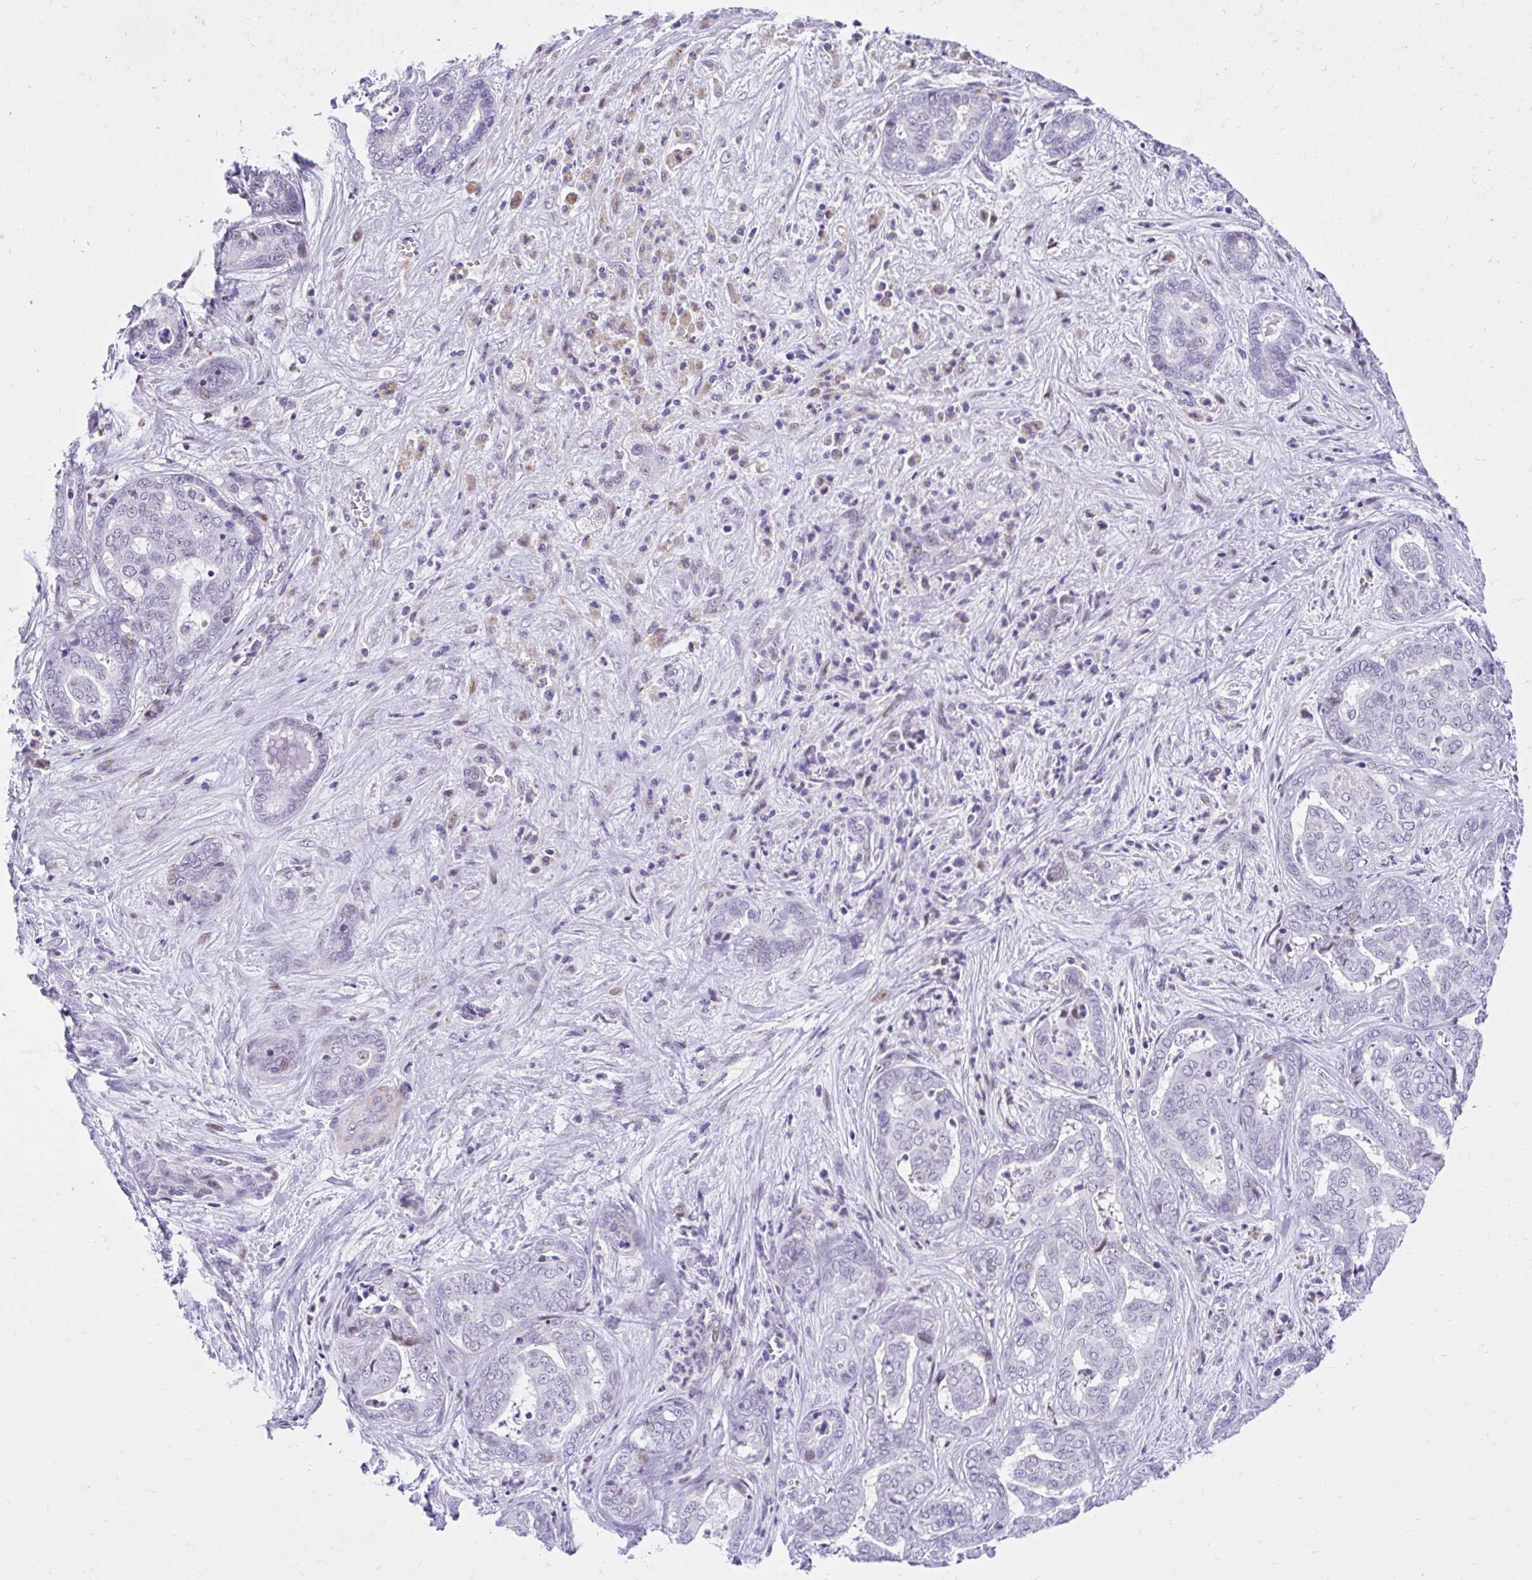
{"staining": {"intensity": "weak", "quantity": "<25%", "location": "nuclear"}, "tissue": "liver cancer", "cell_type": "Tumor cells", "image_type": "cancer", "snomed": [{"axis": "morphology", "description": "Cholangiocarcinoma"}, {"axis": "topography", "description": "Liver"}], "caption": "Tumor cells are negative for protein expression in human liver cholangiocarcinoma.", "gene": "NHLH2", "patient": {"sex": "female", "age": 64}}